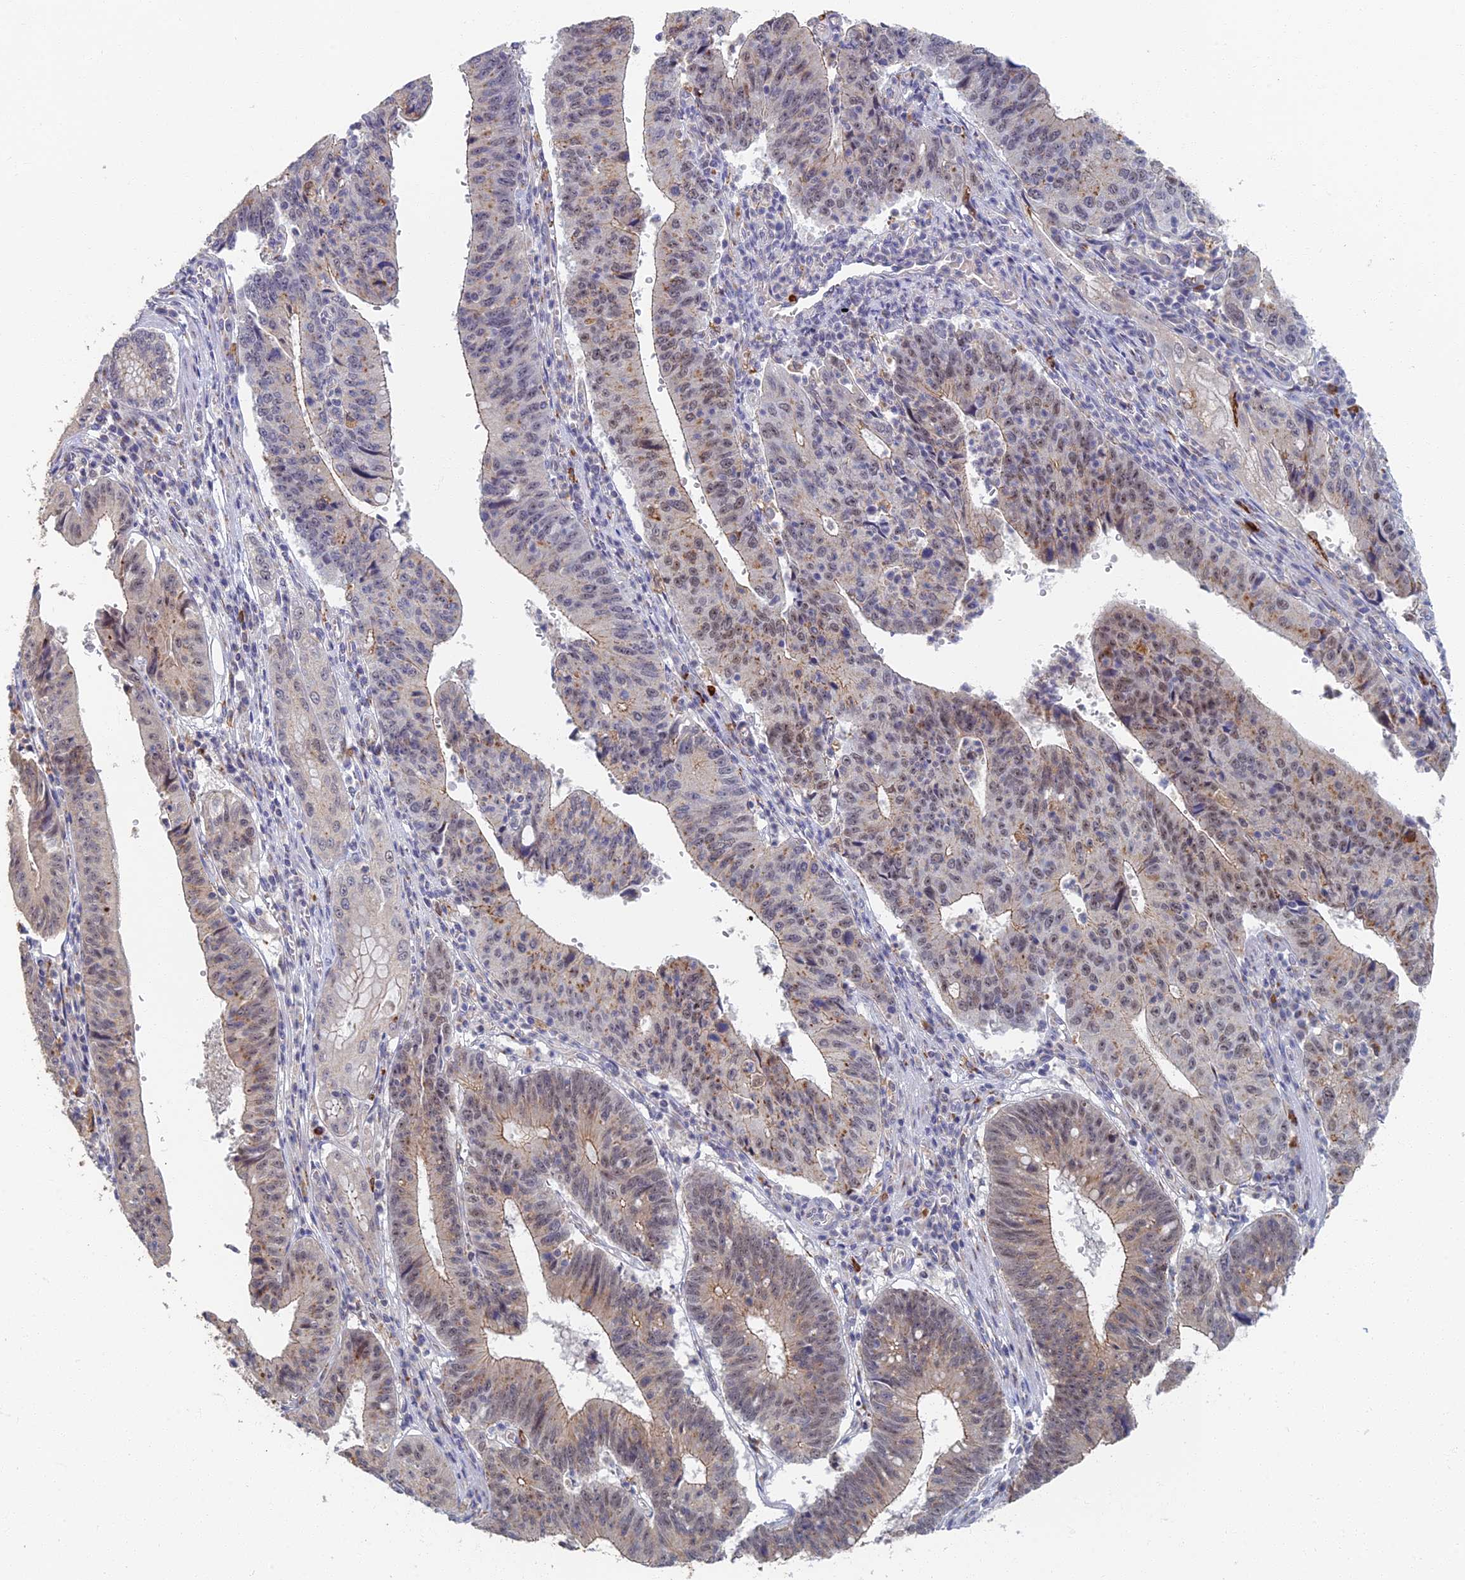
{"staining": {"intensity": "weak", "quantity": "25%-75%", "location": "cytoplasmic/membranous,nuclear"}, "tissue": "stomach cancer", "cell_type": "Tumor cells", "image_type": "cancer", "snomed": [{"axis": "morphology", "description": "Adenocarcinoma, NOS"}, {"axis": "topography", "description": "Stomach"}], "caption": "Stomach cancer (adenocarcinoma) stained with a brown dye demonstrates weak cytoplasmic/membranous and nuclear positive staining in approximately 25%-75% of tumor cells.", "gene": "GPATCH1", "patient": {"sex": "male", "age": 59}}